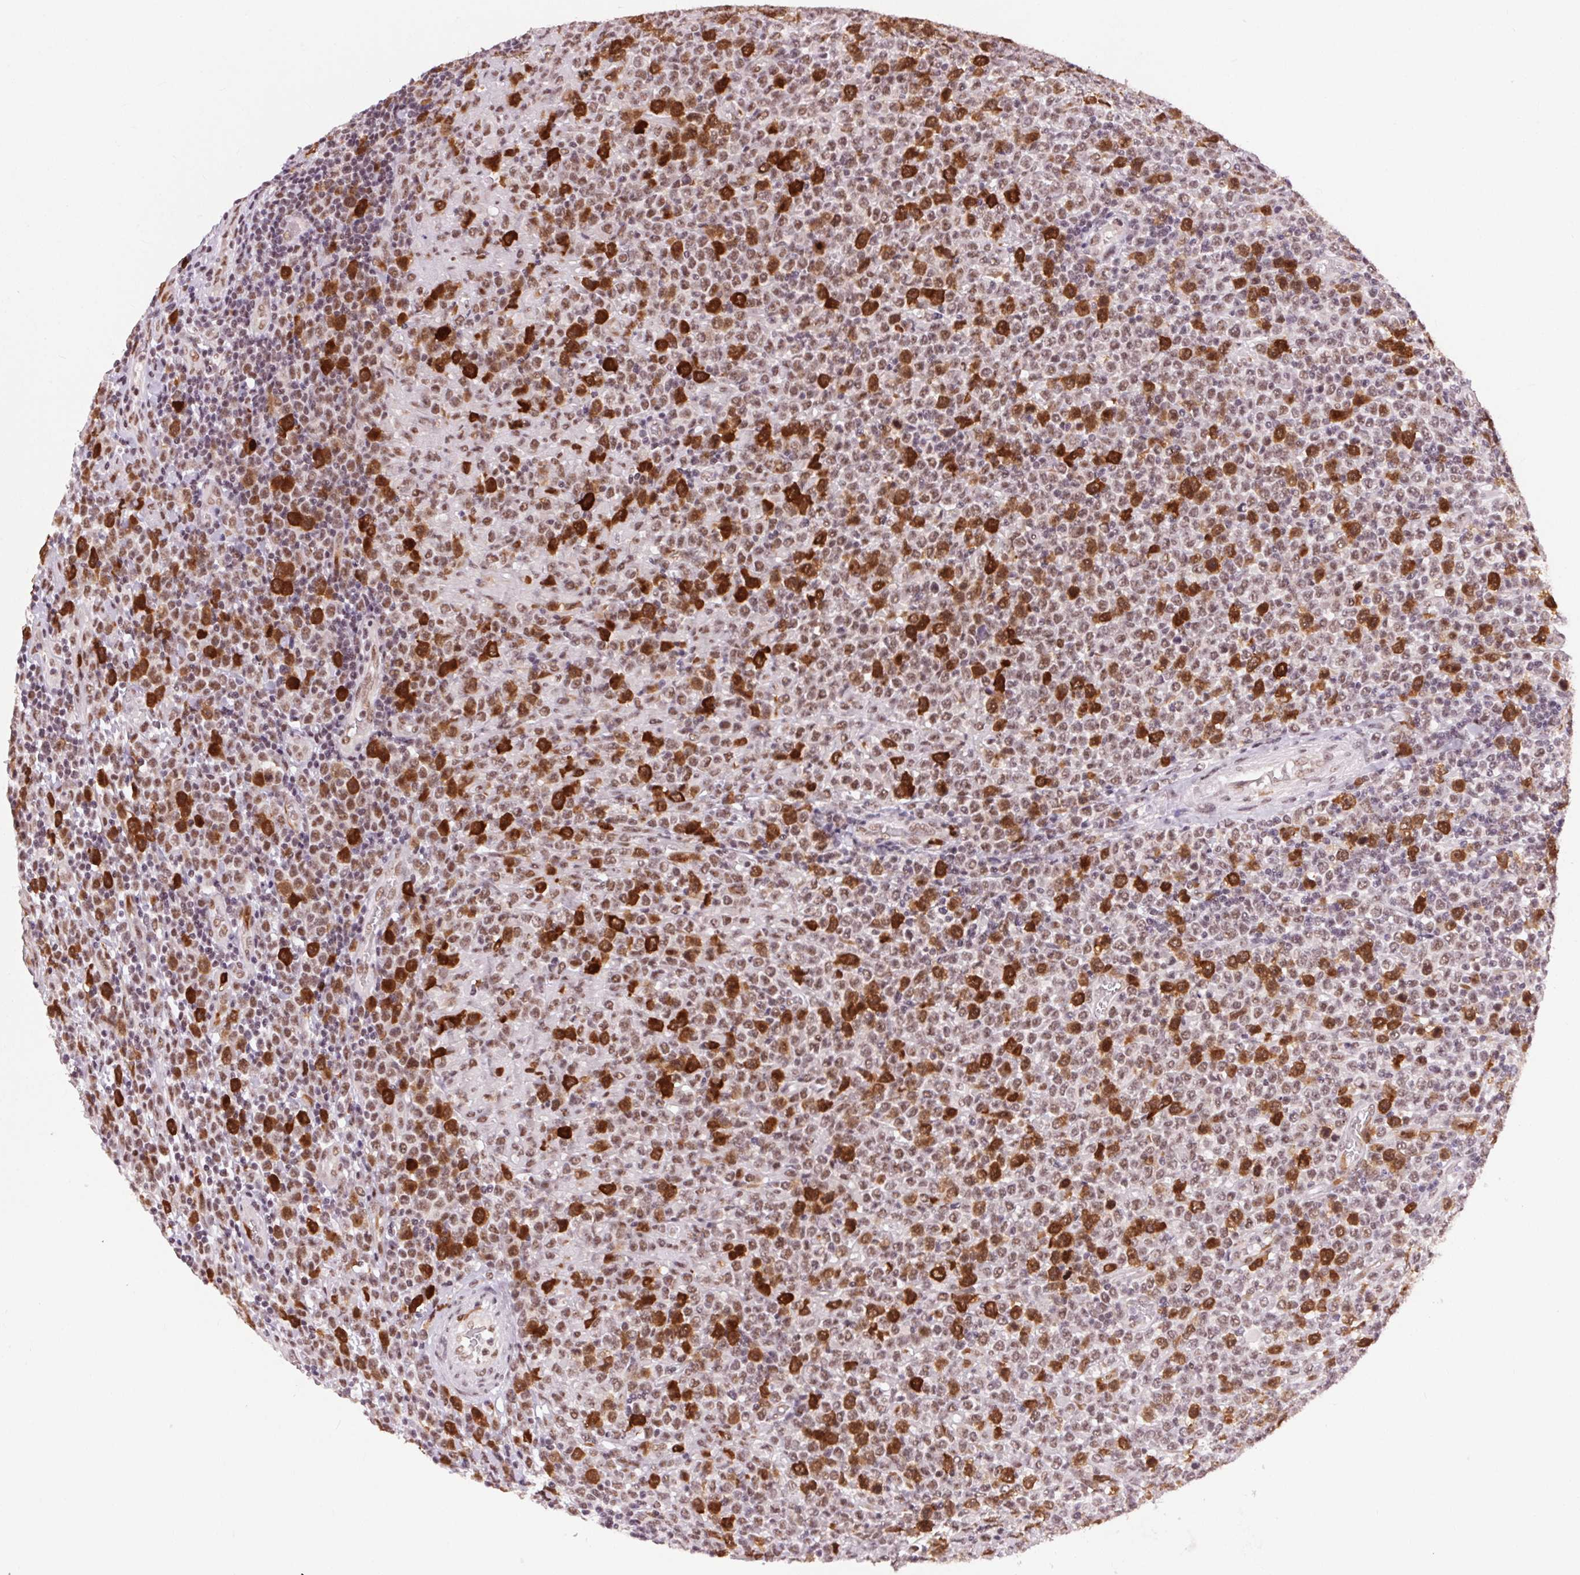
{"staining": {"intensity": "strong", "quantity": "<25%", "location": "cytoplasmic/membranous,nuclear"}, "tissue": "lymphoma", "cell_type": "Tumor cells", "image_type": "cancer", "snomed": [{"axis": "morphology", "description": "Malignant lymphoma, non-Hodgkin's type, High grade"}, {"axis": "topography", "description": "Soft tissue"}], "caption": "This is an image of immunohistochemistry staining of high-grade malignant lymphoma, non-Hodgkin's type, which shows strong expression in the cytoplasmic/membranous and nuclear of tumor cells.", "gene": "CD2BP2", "patient": {"sex": "female", "age": 56}}